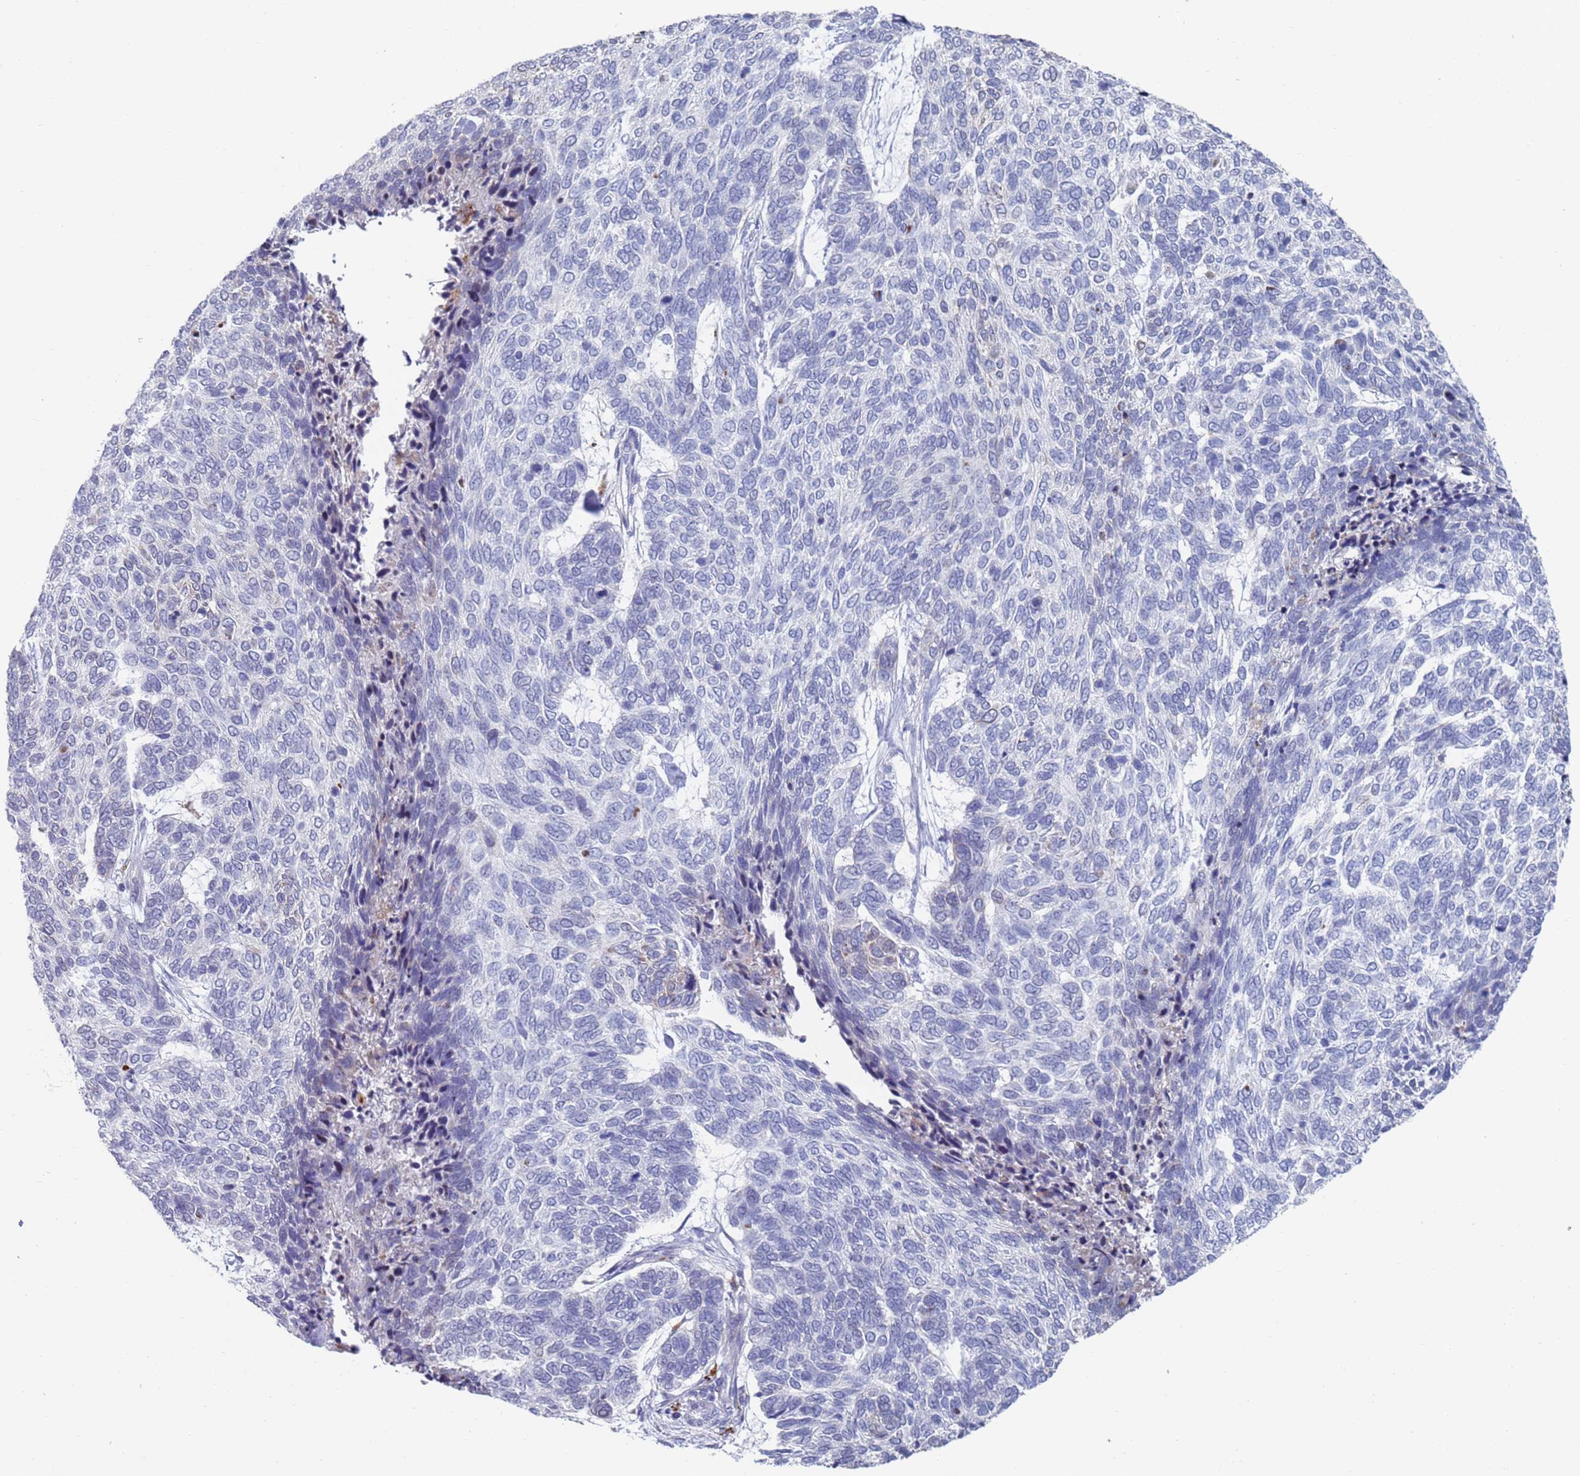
{"staining": {"intensity": "negative", "quantity": "none", "location": "none"}, "tissue": "skin cancer", "cell_type": "Tumor cells", "image_type": "cancer", "snomed": [{"axis": "morphology", "description": "Basal cell carcinoma"}, {"axis": "topography", "description": "Skin"}], "caption": "A high-resolution histopathology image shows IHC staining of skin cancer (basal cell carcinoma), which reveals no significant positivity in tumor cells.", "gene": "FUCA1", "patient": {"sex": "female", "age": 65}}